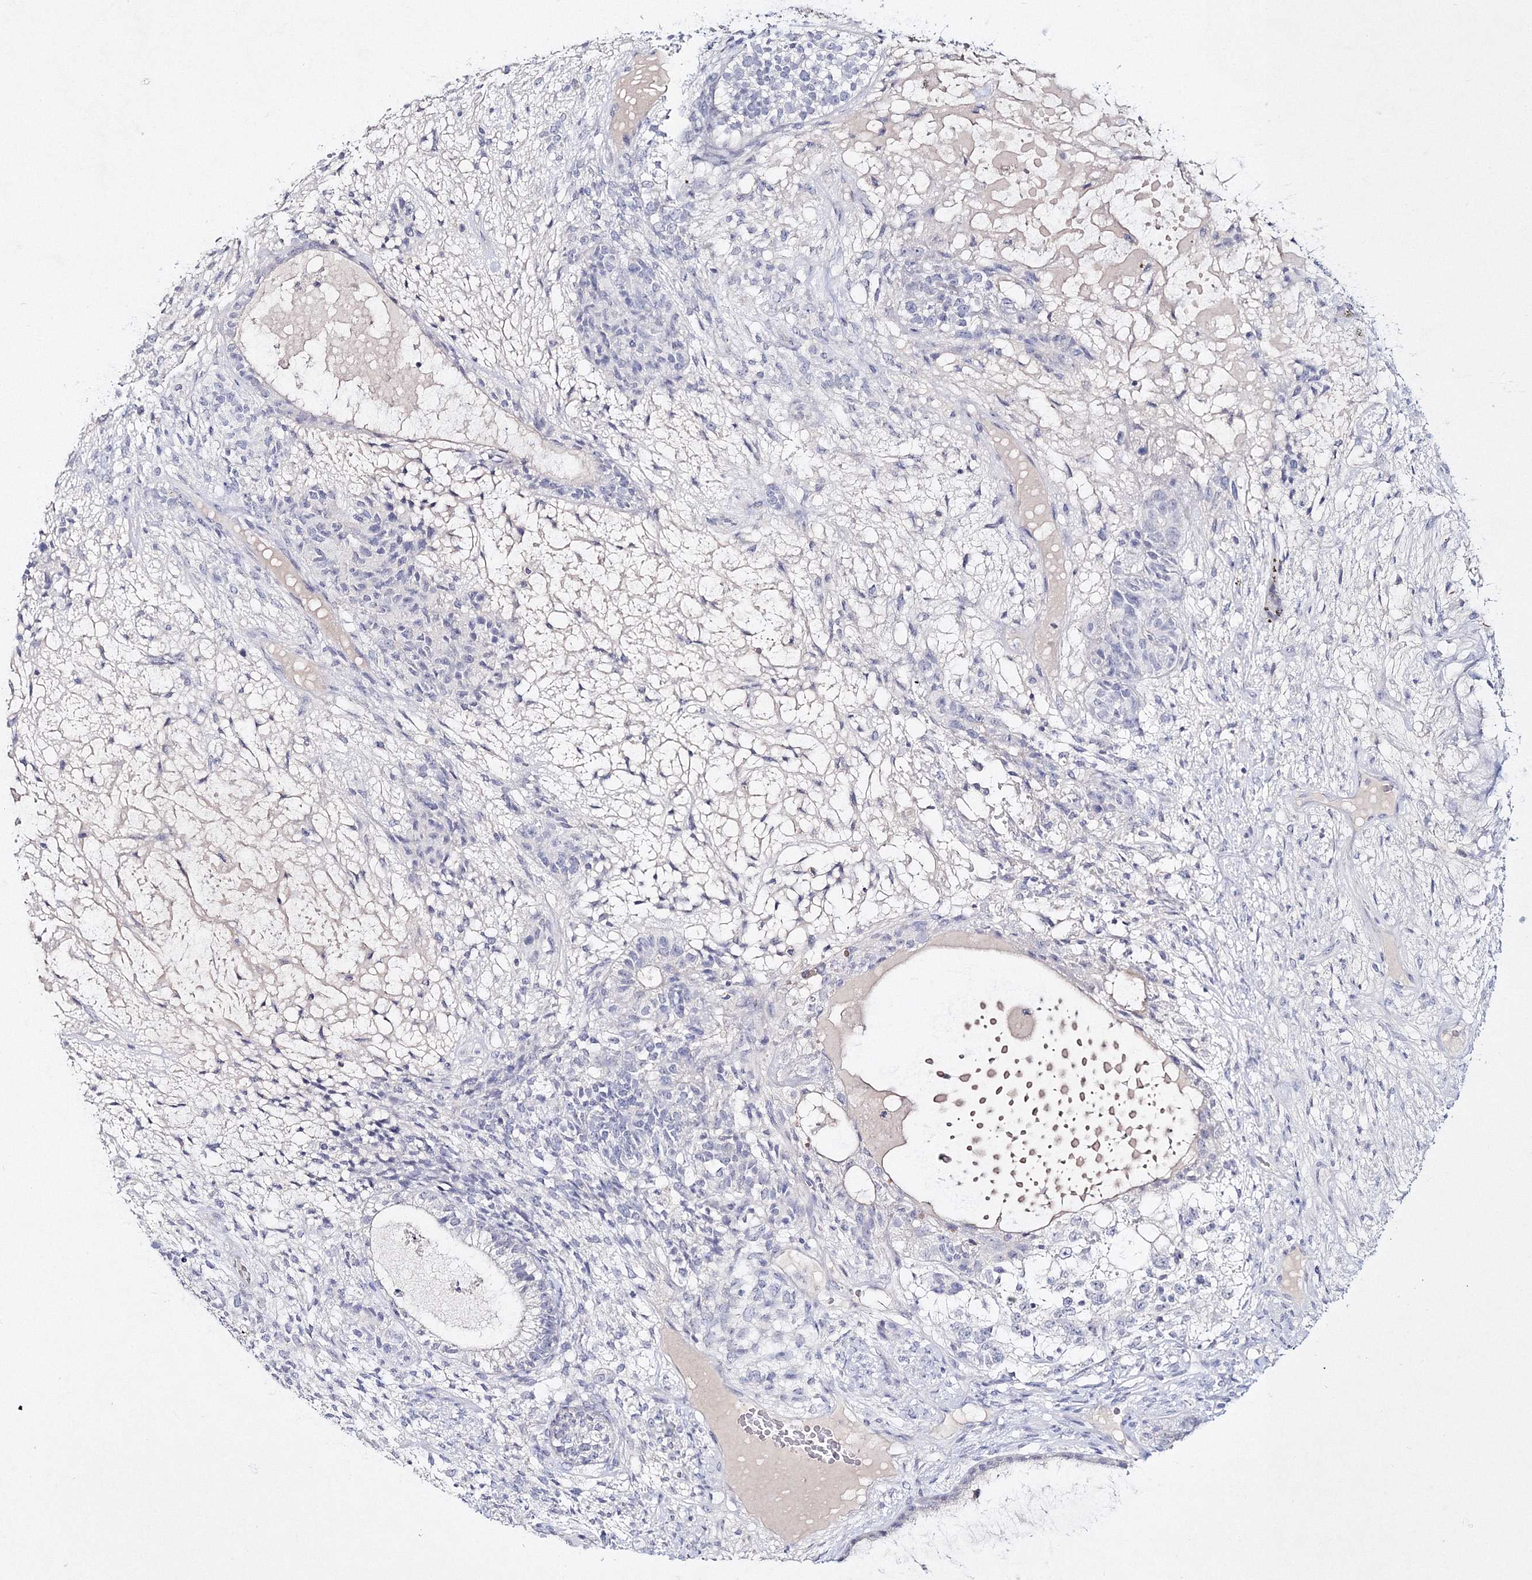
{"staining": {"intensity": "negative", "quantity": "none", "location": "none"}, "tissue": "testis cancer", "cell_type": "Tumor cells", "image_type": "cancer", "snomed": [{"axis": "morphology", "description": "Seminoma, NOS"}, {"axis": "morphology", "description": "Carcinoma, Embryonal, NOS"}, {"axis": "topography", "description": "Testis"}], "caption": "The micrograph exhibits no significant expression in tumor cells of embryonal carcinoma (testis).", "gene": "NEU4", "patient": {"sex": "male", "age": 28}}